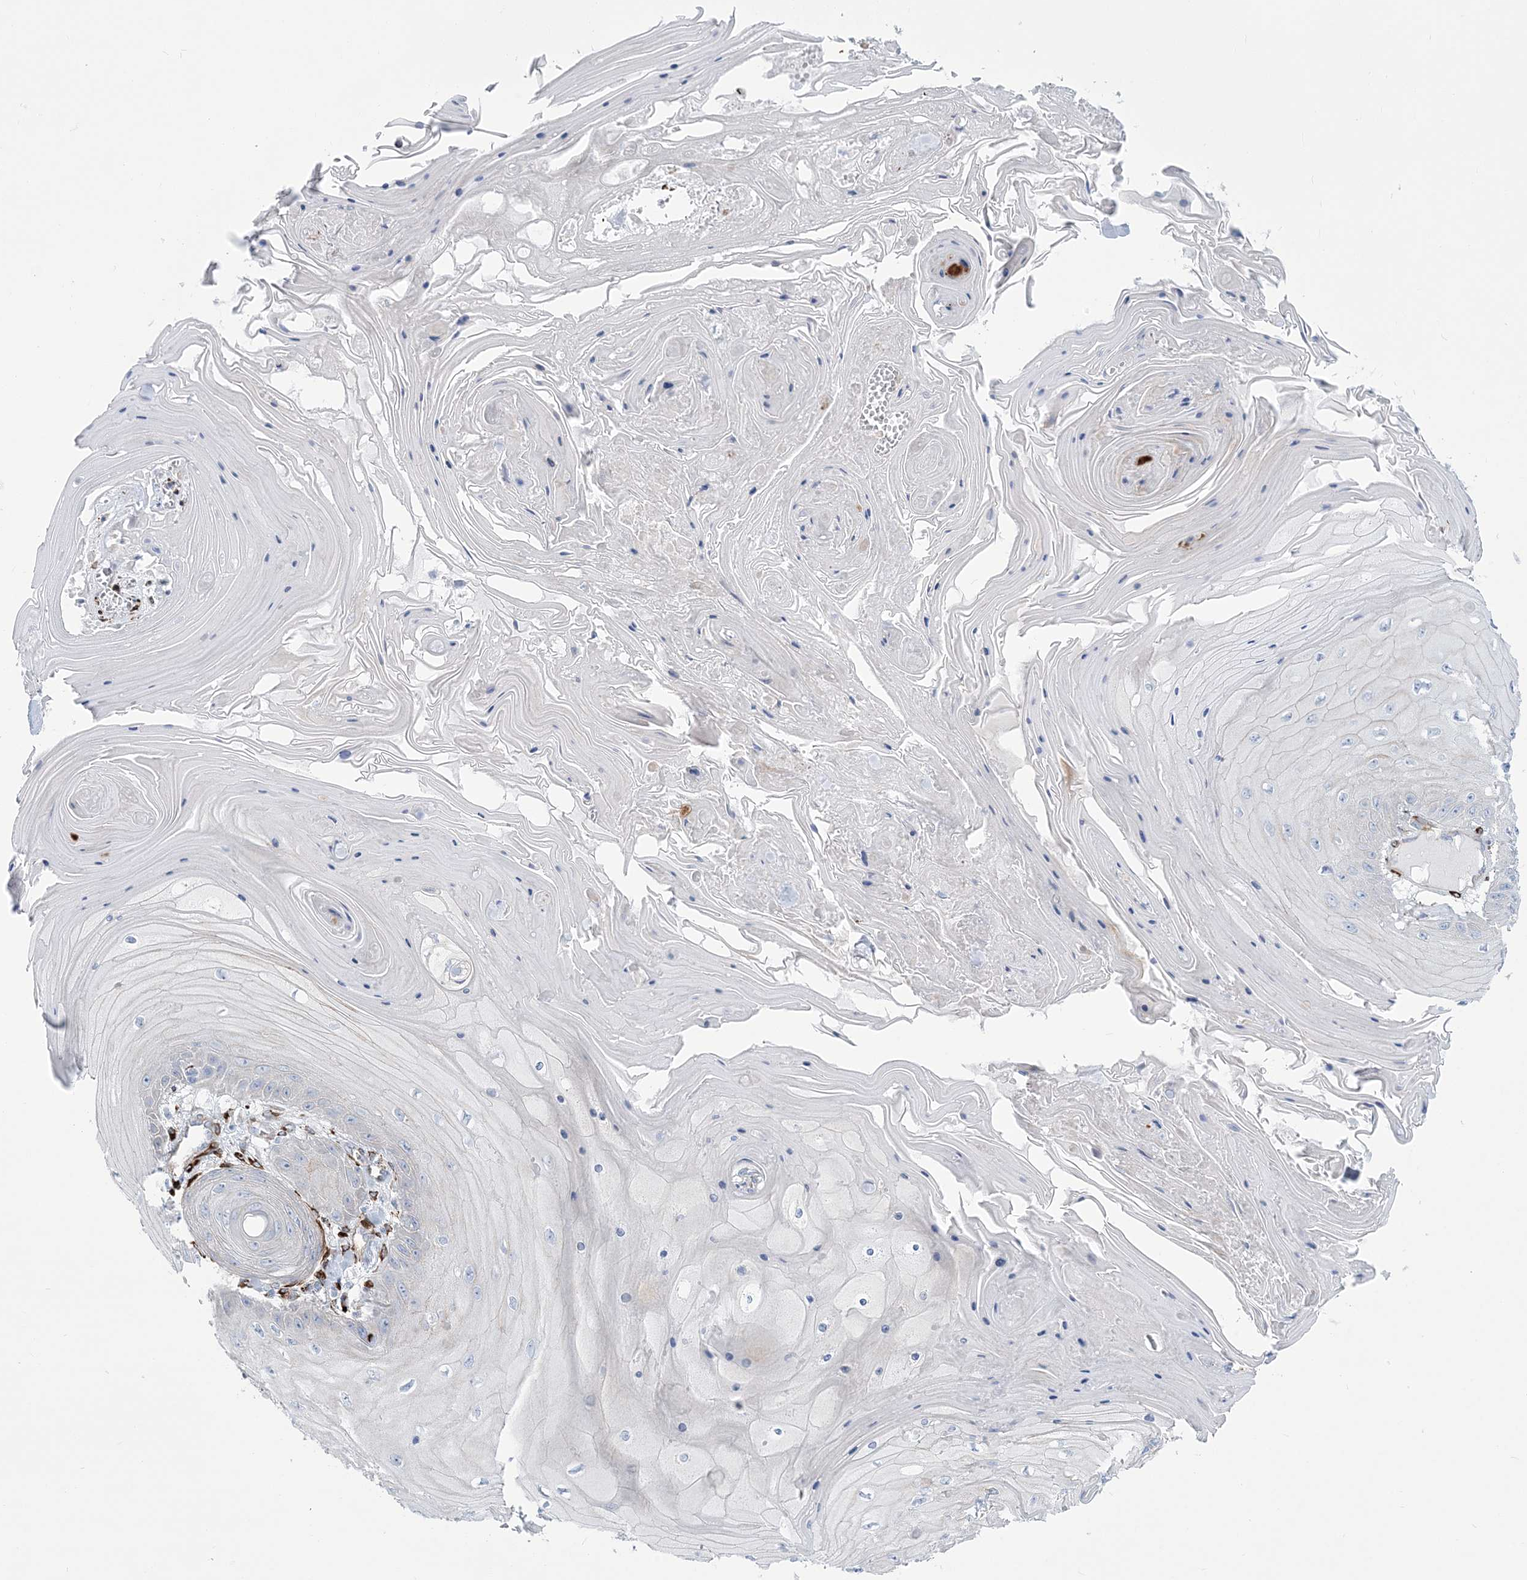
{"staining": {"intensity": "negative", "quantity": "none", "location": "none"}, "tissue": "skin cancer", "cell_type": "Tumor cells", "image_type": "cancer", "snomed": [{"axis": "morphology", "description": "Squamous cell carcinoma, NOS"}, {"axis": "topography", "description": "Skin"}], "caption": "Tumor cells show no significant protein staining in squamous cell carcinoma (skin). The staining was performed using DAB (3,3'-diaminobenzidine) to visualize the protein expression in brown, while the nuclei were stained in blue with hematoxylin (Magnification: 20x).", "gene": "RAB11FIP5", "patient": {"sex": "male", "age": 74}}